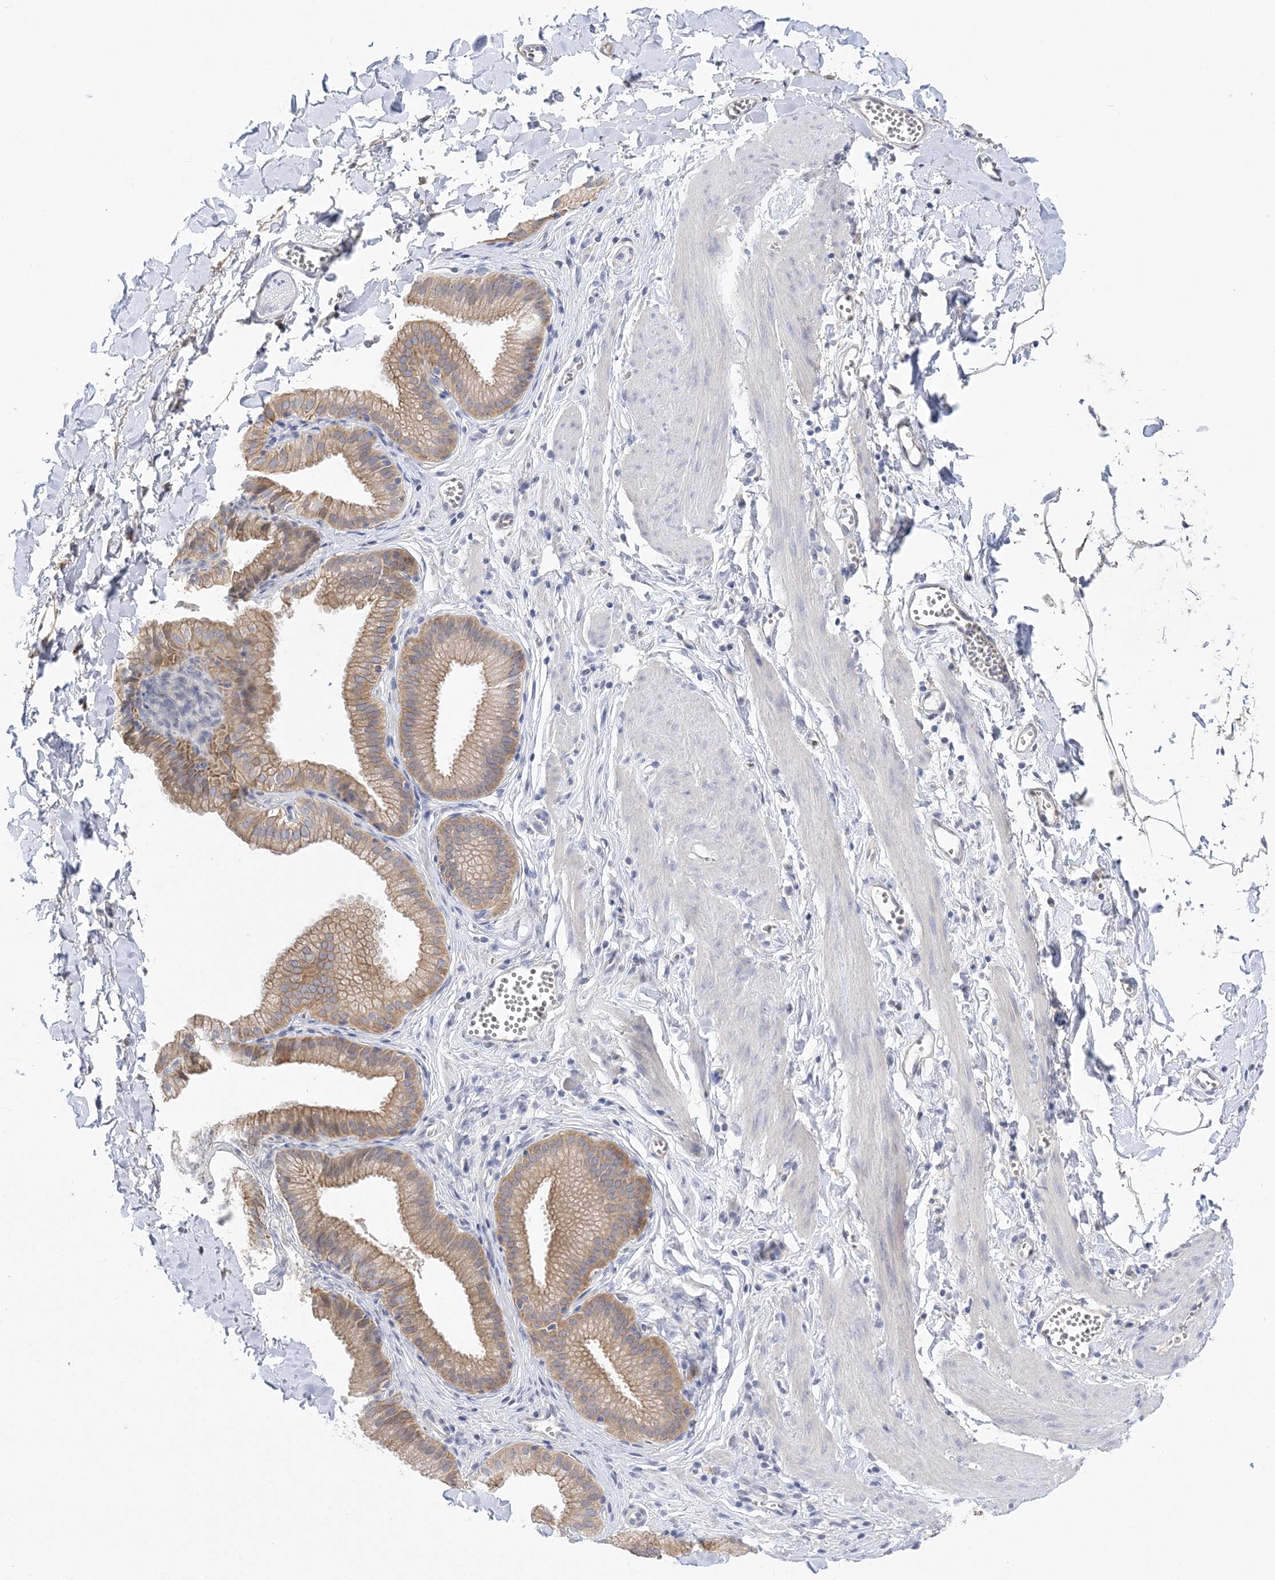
{"staining": {"intensity": "negative", "quantity": "none", "location": "none"}, "tissue": "adipose tissue", "cell_type": "Adipocytes", "image_type": "normal", "snomed": [{"axis": "morphology", "description": "Normal tissue, NOS"}, {"axis": "topography", "description": "Gallbladder"}, {"axis": "topography", "description": "Peripheral nerve tissue"}], "caption": "High magnification brightfield microscopy of benign adipose tissue stained with DAB (3,3'-diaminobenzidine) (brown) and counterstained with hematoxylin (blue): adipocytes show no significant positivity.", "gene": "RPEL1", "patient": {"sex": "male", "age": 38}}